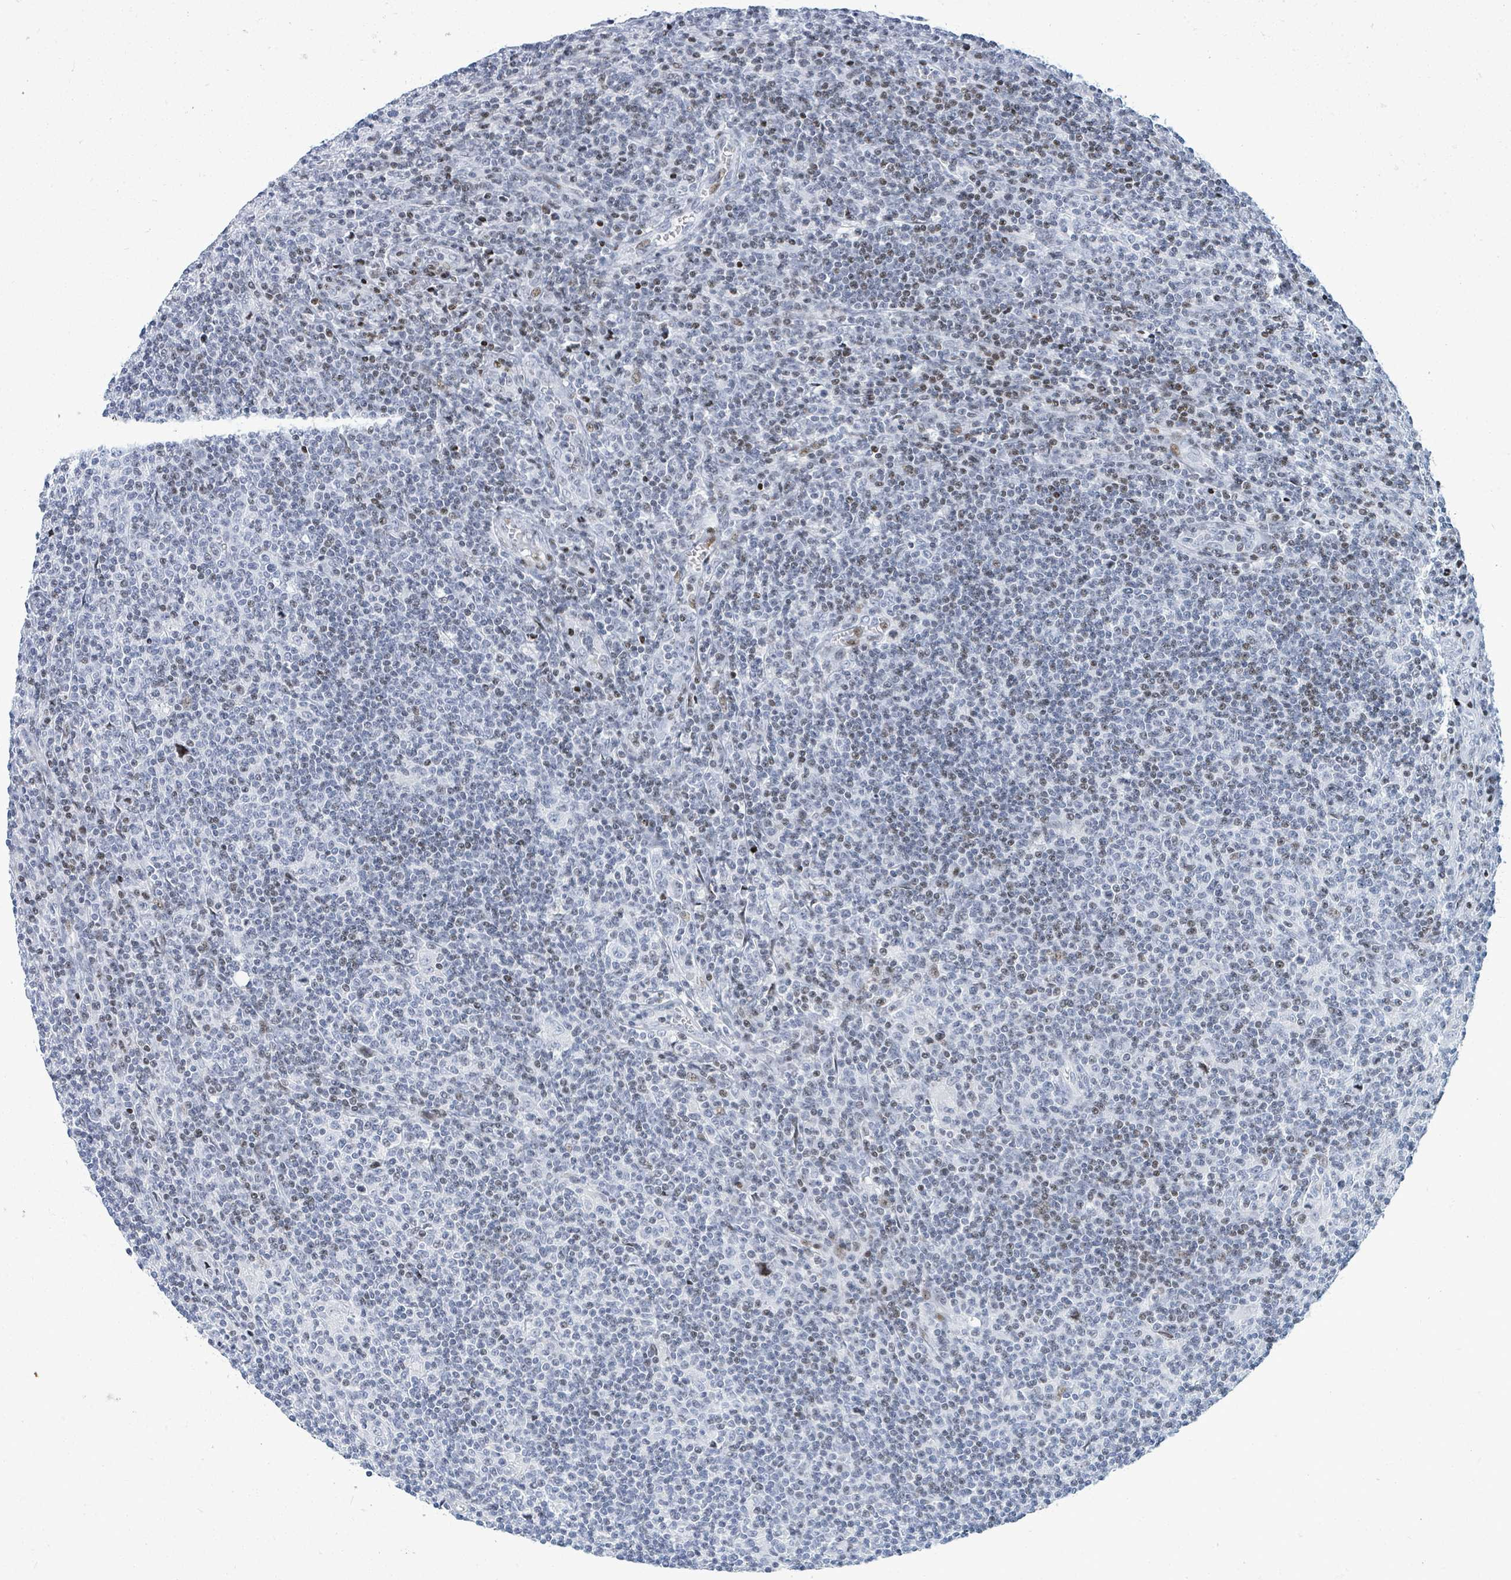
{"staining": {"intensity": "weak", "quantity": "<25%", "location": "nuclear"}, "tissue": "lymphoma", "cell_type": "Tumor cells", "image_type": "cancer", "snomed": [{"axis": "morphology", "description": "Hodgkin's disease, NOS"}, {"axis": "topography", "description": "Lymph node"}], "caption": "Immunohistochemical staining of human lymphoma demonstrates no significant expression in tumor cells. (DAB immunohistochemistry (IHC), high magnification).", "gene": "MALL", "patient": {"sex": "male", "age": 83}}